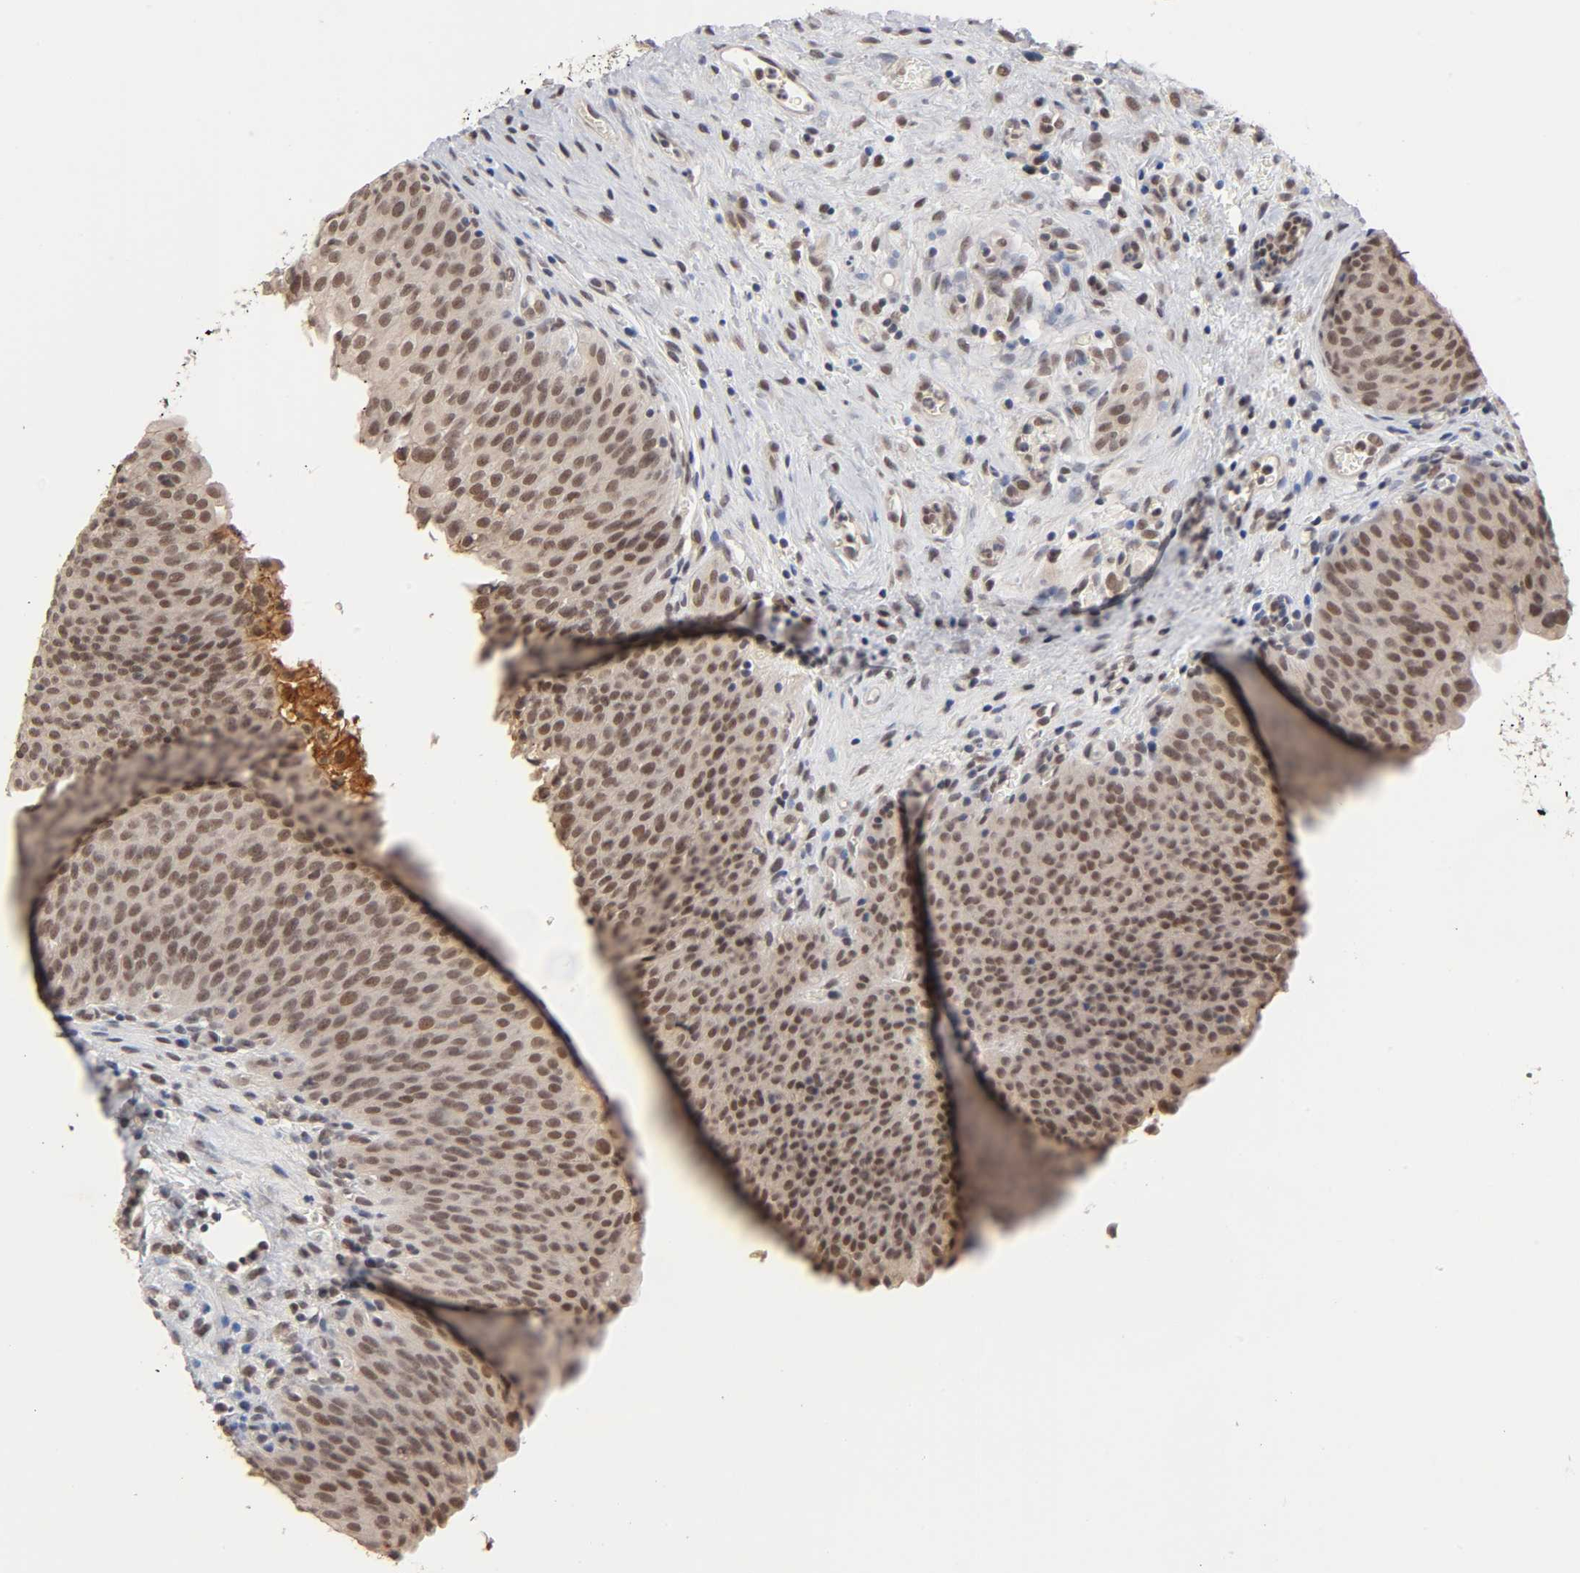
{"staining": {"intensity": "strong", "quantity": ">75%", "location": "cytoplasmic/membranous,nuclear"}, "tissue": "urinary bladder", "cell_type": "Urothelial cells", "image_type": "normal", "snomed": [{"axis": "morphology", "description": "Normal tissue, NOS"}, {"axis": "morphology", "description": "Dysplasia, NOS"}, {"axis": "topography", "description": "Urinary bladder"}], "caption": "Immunohistochemical staining of normal urinary bladder demonstrates strong cytoplasmic/membranous,nuclear protein staining in about >75% of urothelial cells. Using DAB (brown) and hematoxylin (blue) stains, captured at high magnification using brightfield microscopy.", "gene": "EP300", "patient": {"sex": "male", "age": 35}}